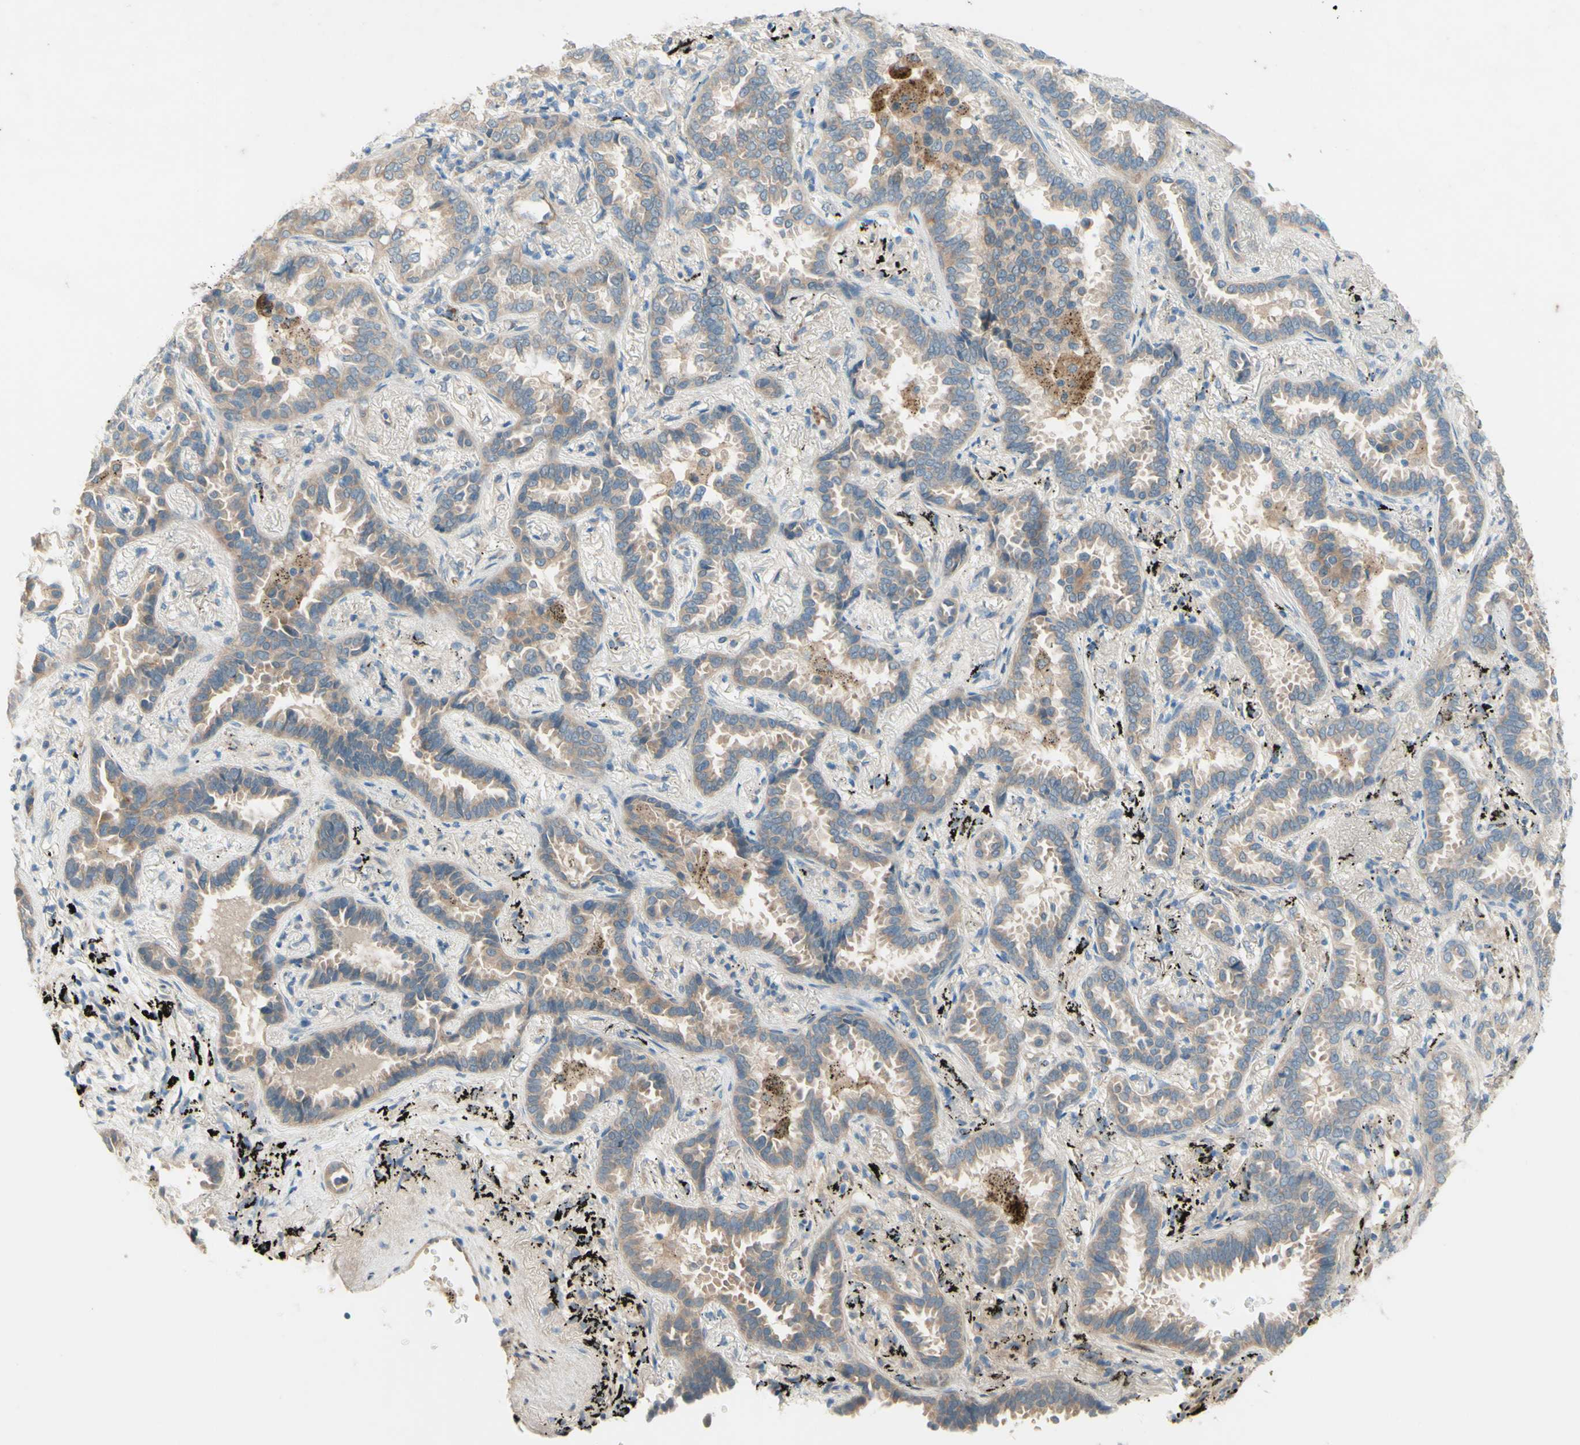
{"staining": {"intensity": "moderate", "quantity": ">75%", "location": "cytoplasmic/membranous"}, "tissue": "lung cancer", "cell_type": "Tumor cells", "image_type": "cancer", "snomed": [{"axis": "morphology", "description": "Normal tissue, NOS"}, {"axis": "morphology", "description": "Adenocarcinoma, NOS"}, {"axis": "topography", "description": "Lung"}], "caption": "Human lung cancer stained for a protein (brown) displays moderate cytoplasmic/membranous positive staining in approximately >75% of tumor cells.", "gene": "IL2", "patient": {"sex": "male", "age": 59}}